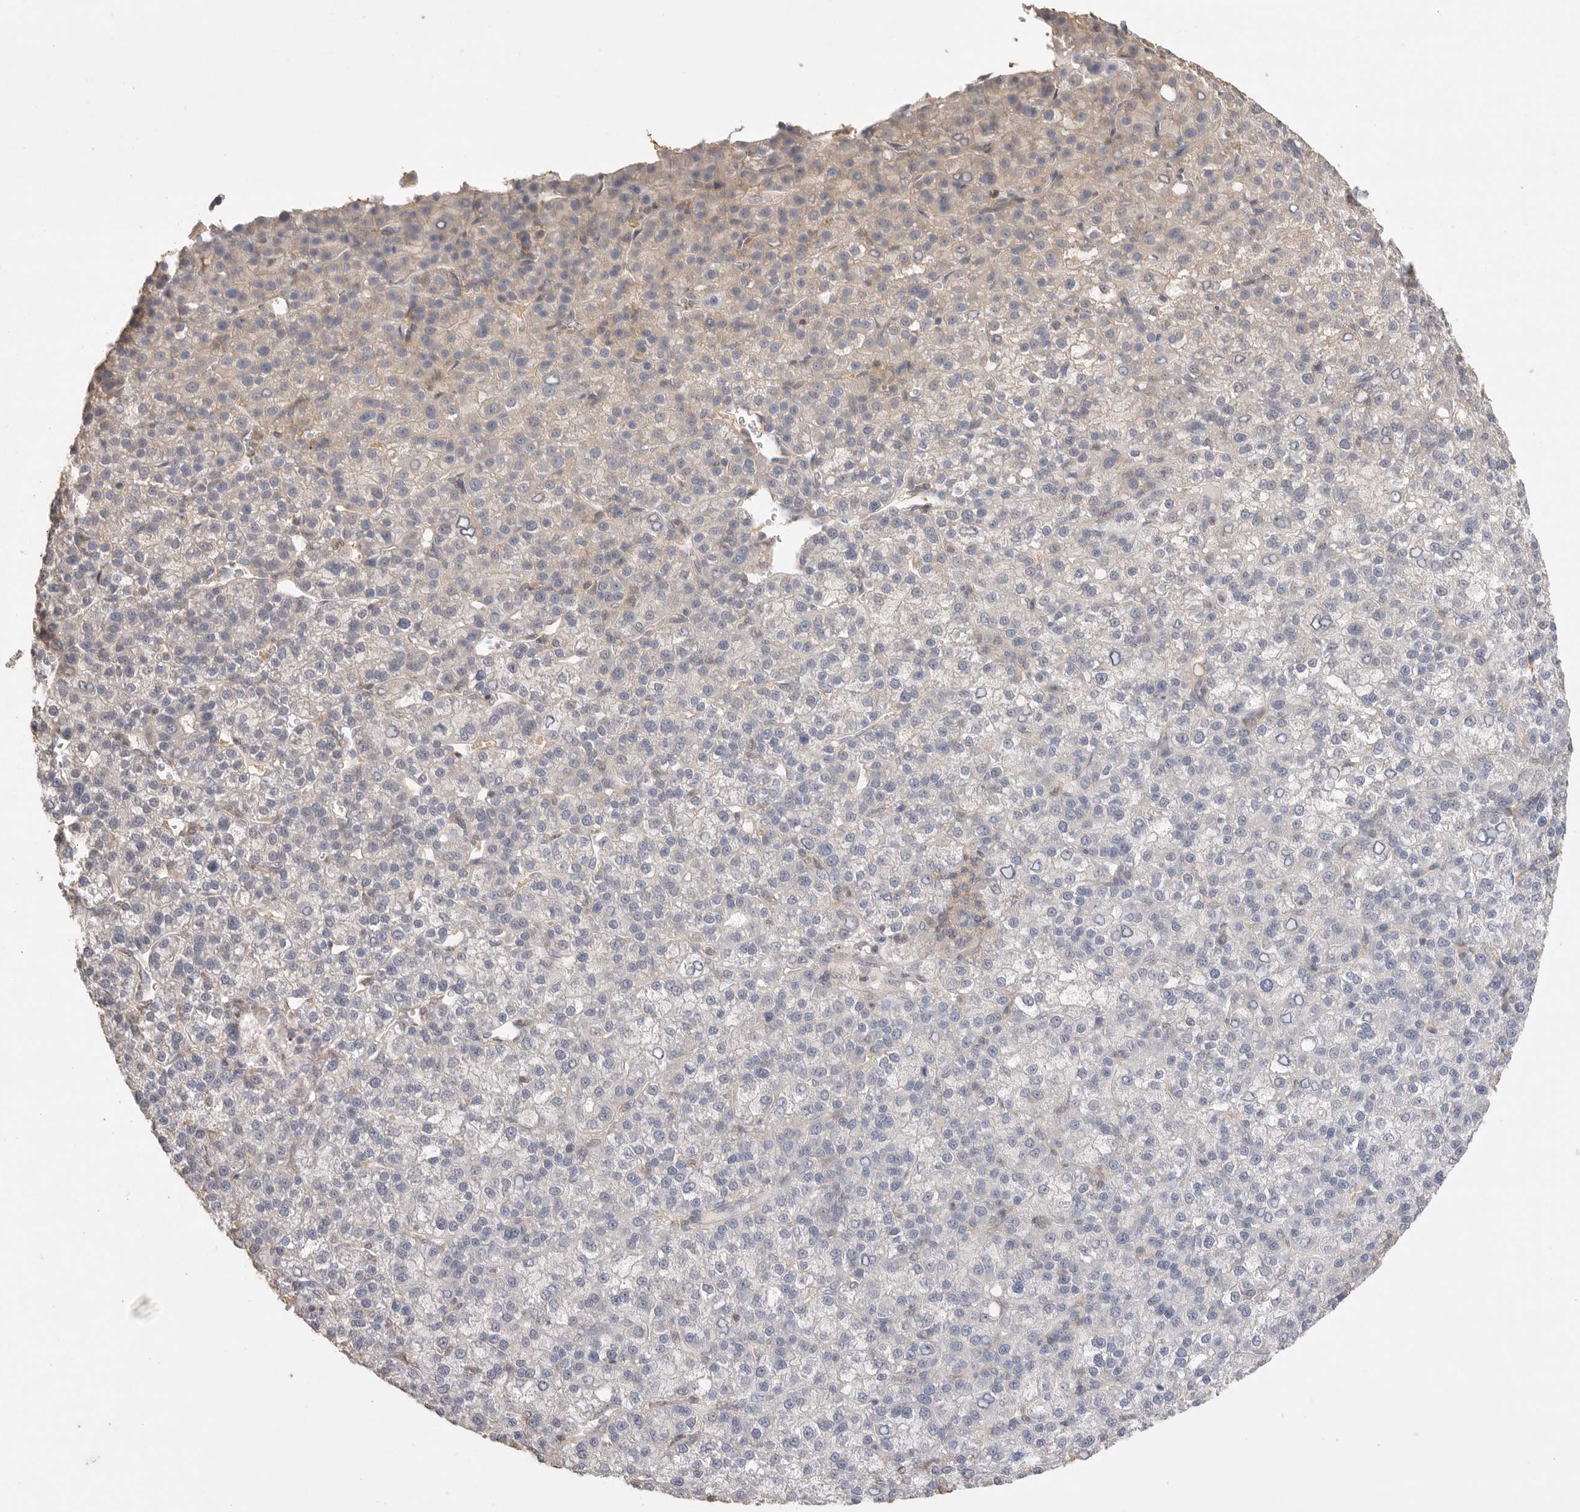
{"staining": {"intensity": "negative", "quantity": "none", "location": "none"}, "tissue": "liver cancer", "cell_type": "Tumor cells", "image_type": "cancer", "snomed": [{"axis": "morphology", "description": "Carcinoma, Hepatocellular, NOS"}, {"axis": "topography", "description": "Liver"}], "caption": "Immunohistochemistry image of neoplastic tissue: hepatocellular carcinoma (liver) stained with DAB exhibits no significant protein expression in tumor cells. (DAB (3,3'-diaminobenzidine) immunohistochemistry with hematoxylin counter stain).", "gene": "MAP2K1", "patient": {"sex": "female", "age": 58}}